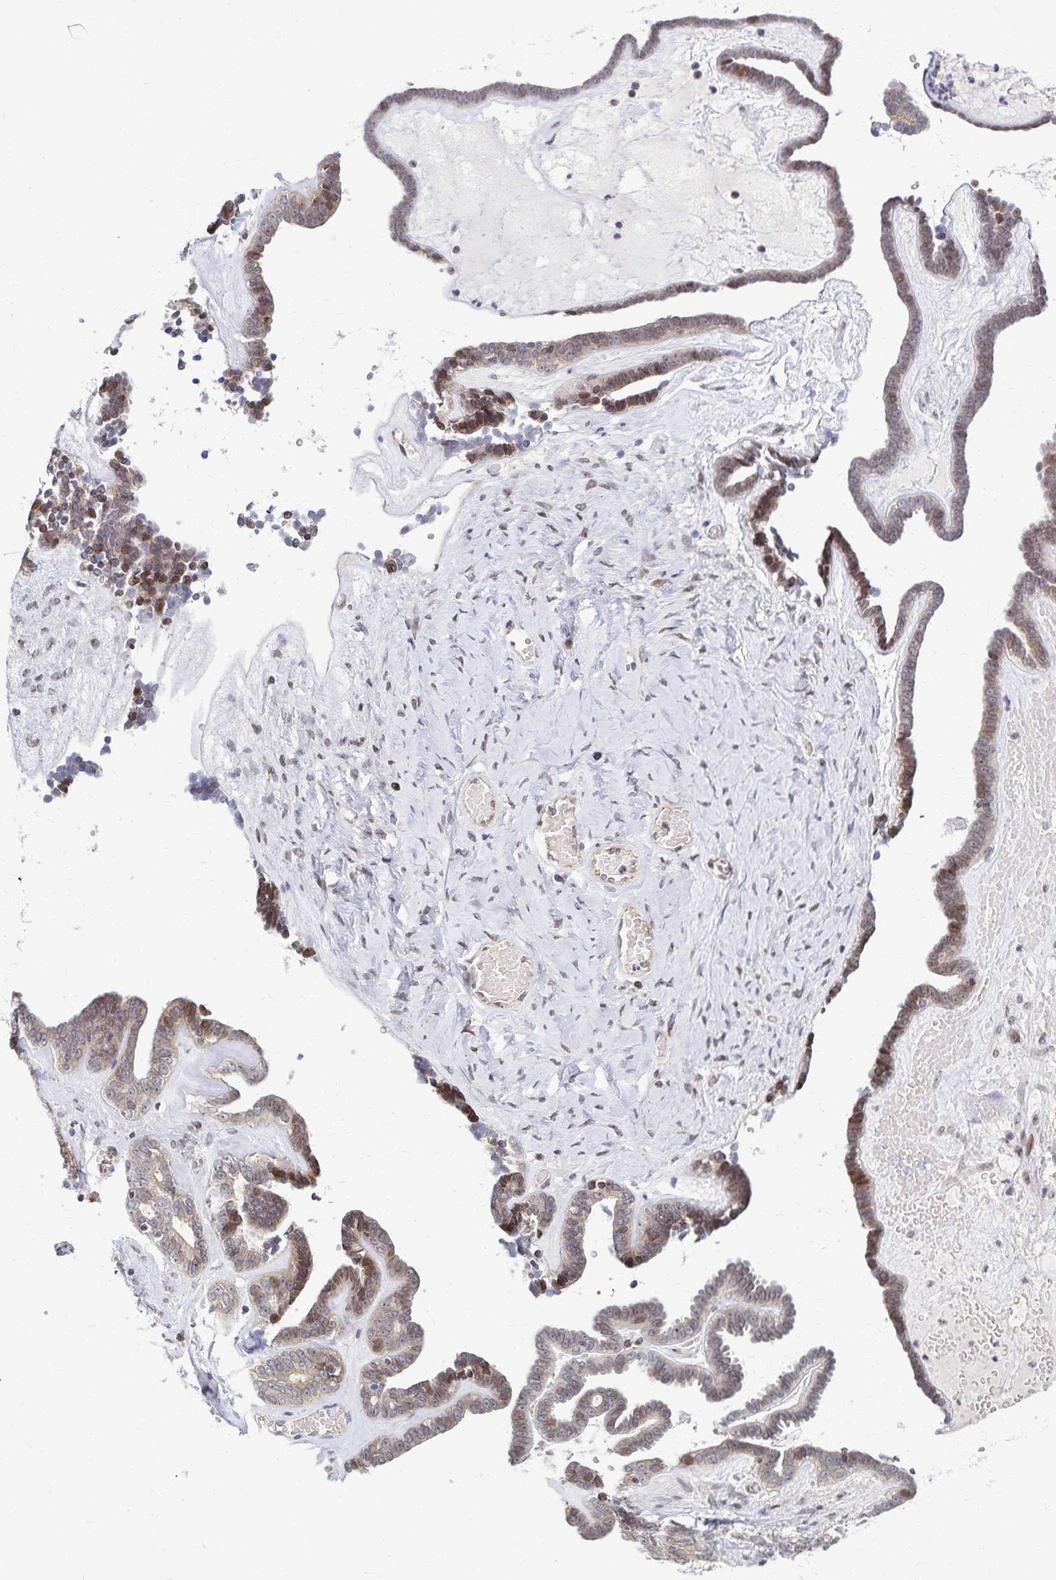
{"staining": {"intensity": "moderate", "quantity": "<25%", "location": "nuclear"}, "tissue": "ovarian cancer", "cell_type": "Tumor cells", "image_type": "cancer", "snomed": [{"axis": "morphology", "description": "Cystadenocarcinoma, serous, NOS"}, {"axis": "topography", "description": "Ovary"}], "caption": "Ovarian cancer (serous cystadenocarcinoma) was stained to show a protein in brown. There is low levels of moderate nuclear expression in about <25% of tumor cells.", "gene": "RAB9B", "patient": {"sex": "female", "age": 71}}